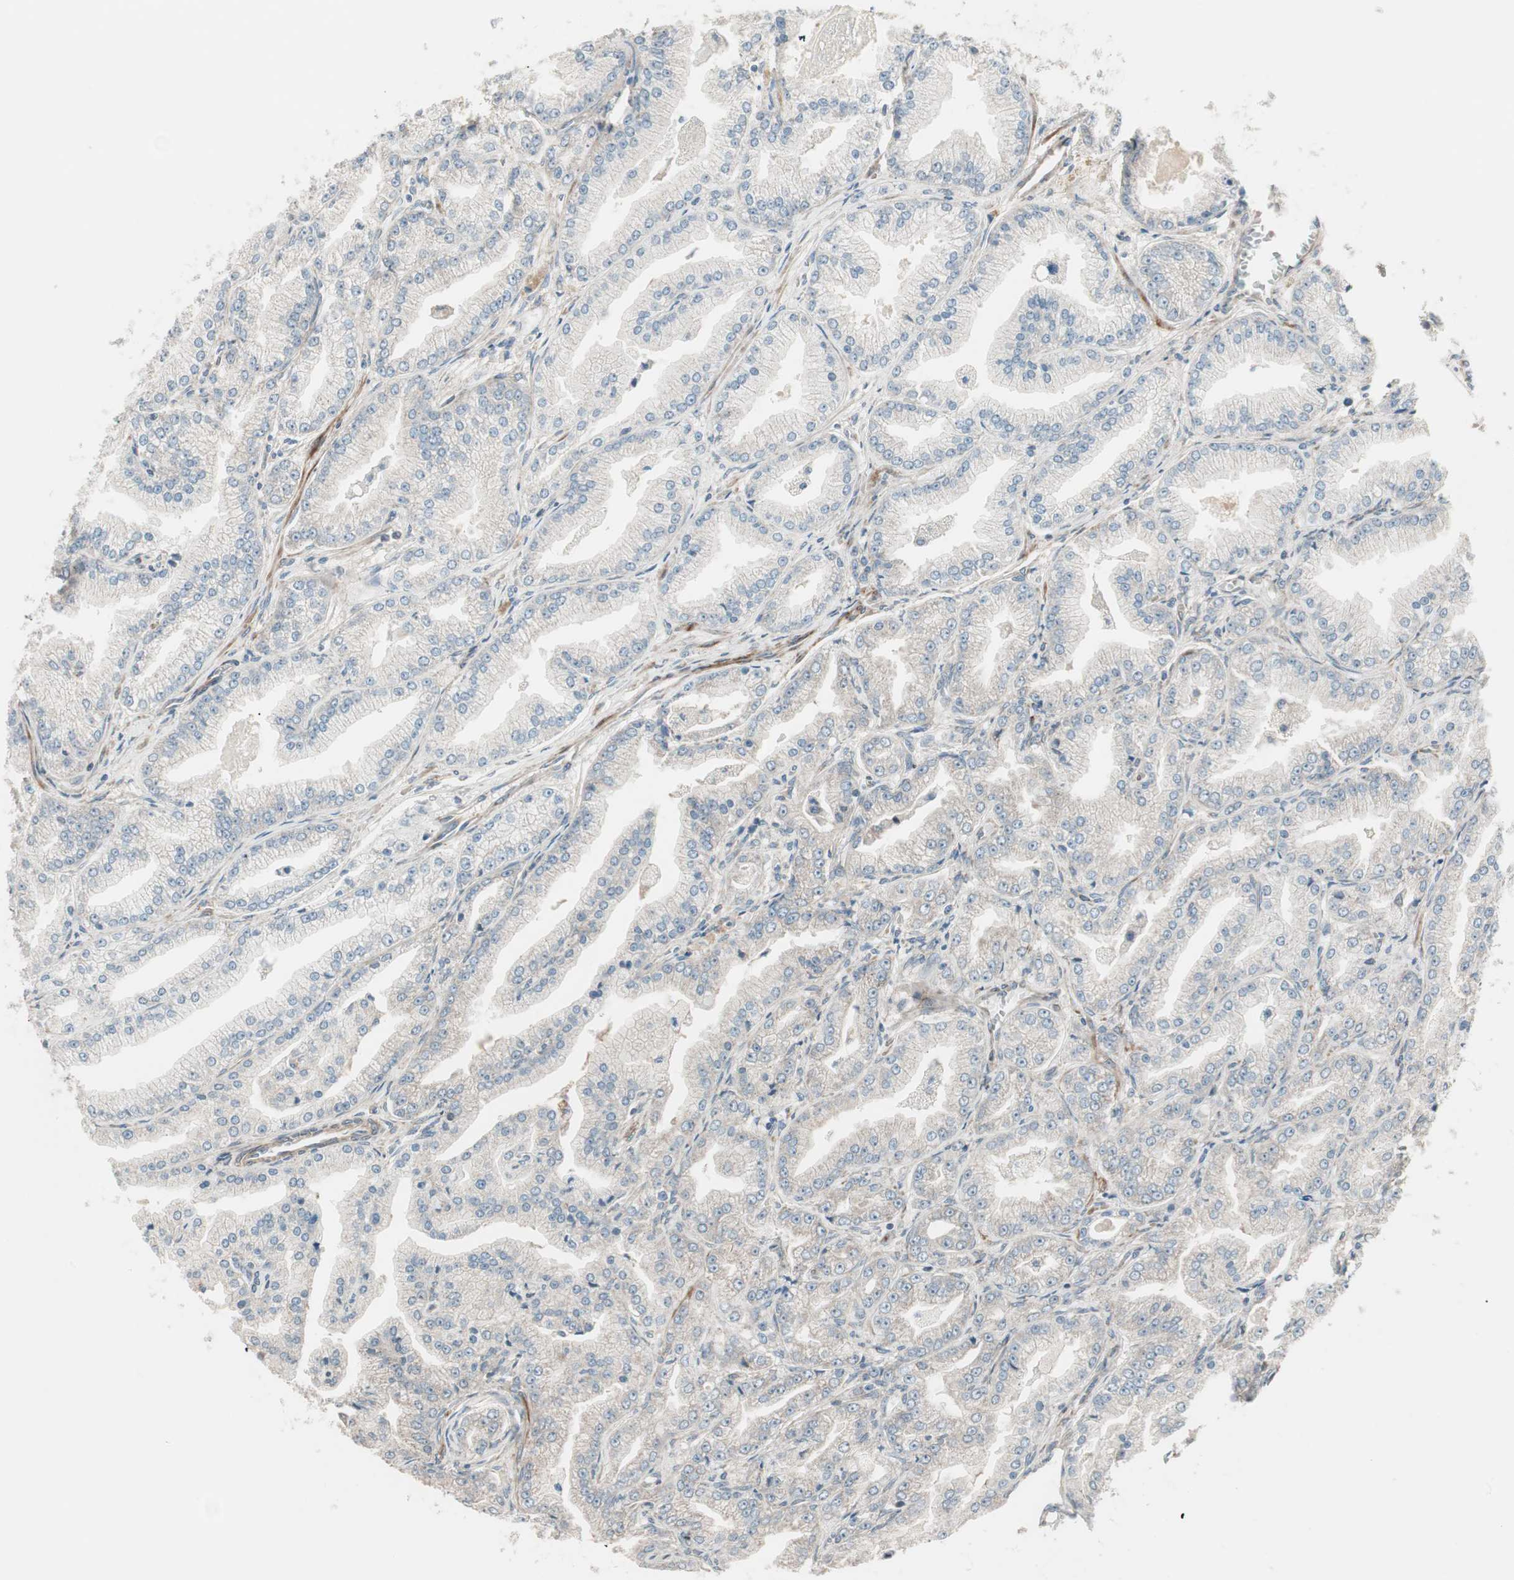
{"staining": {"intensity": "negative", "quantity": "none", "location": "none"}, "tissue": "prostate cancer", "cell_type": "Tumor cells", "image_type": "cancer", "snomed": [{"axis": "morphology", "description": "Adenocarcinoma, High grade"}, {"axis": "topography", "description": "Prostate"}], "caption": "Tumor cells show no significant positivity in prostate cancer.", "gene": "PPP2R5E", "patient": {"sex": "male", "age": 61}}